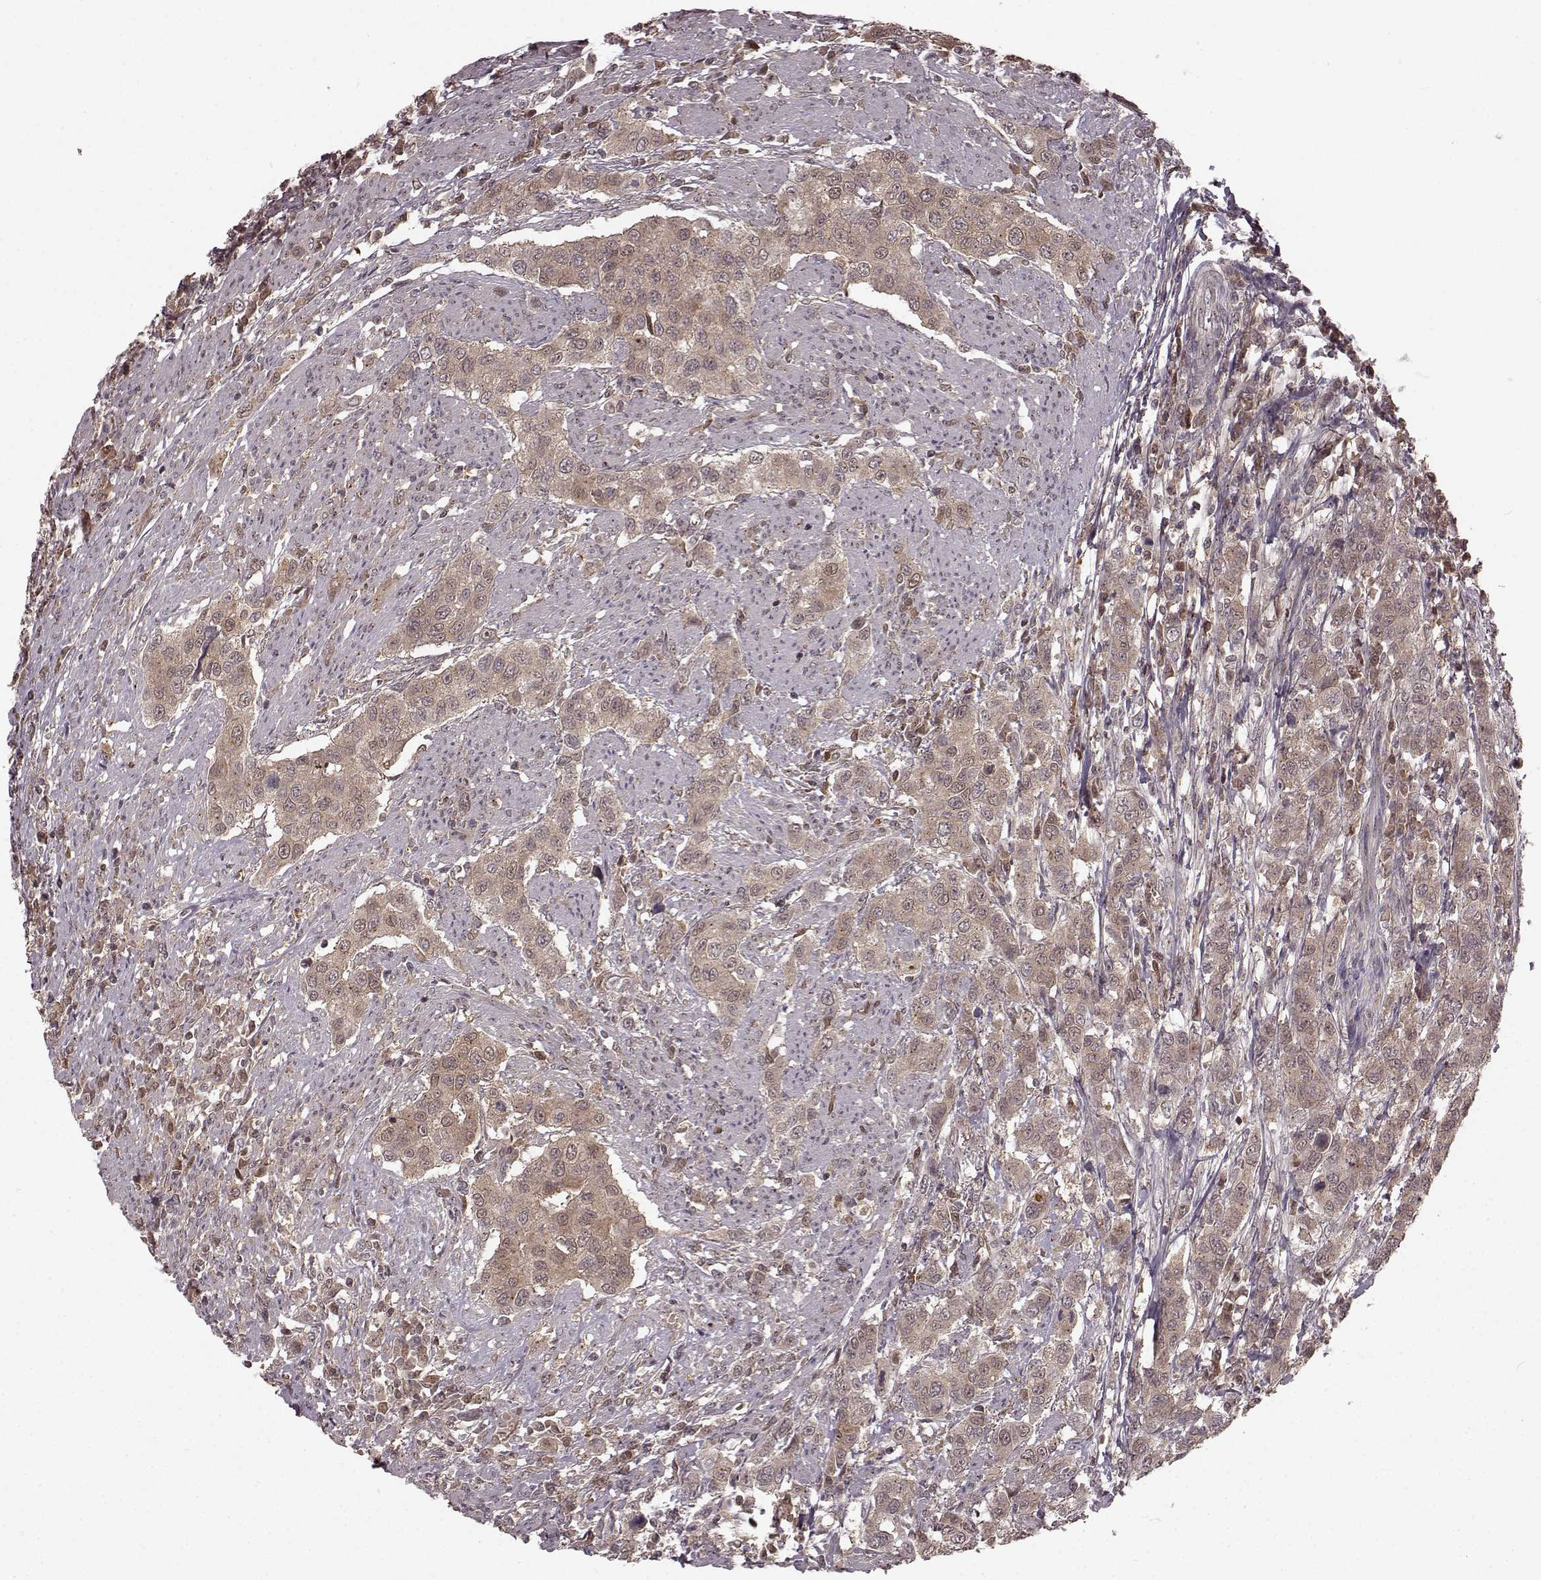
{"staining": {"intensity": "weak", "quantity": ">75%", "location": "cytoplasmic/membranous"}, "tissue": "urothelial cancer", "cell_type": "Tumor cells", "image_type": "cancer", "snomed": [{"axis": "morphology", "description": "Urothelial carcinoma, High grade"}, {"axis": "topography", "description": "Urinary bladder"}], "caption": "Tumor cells show weak cytoplasmic/membranous staining in about >75% of cells in urothelial cancer.", "gene": "GSS", "patient": {"sex": "female", "age": 58}}